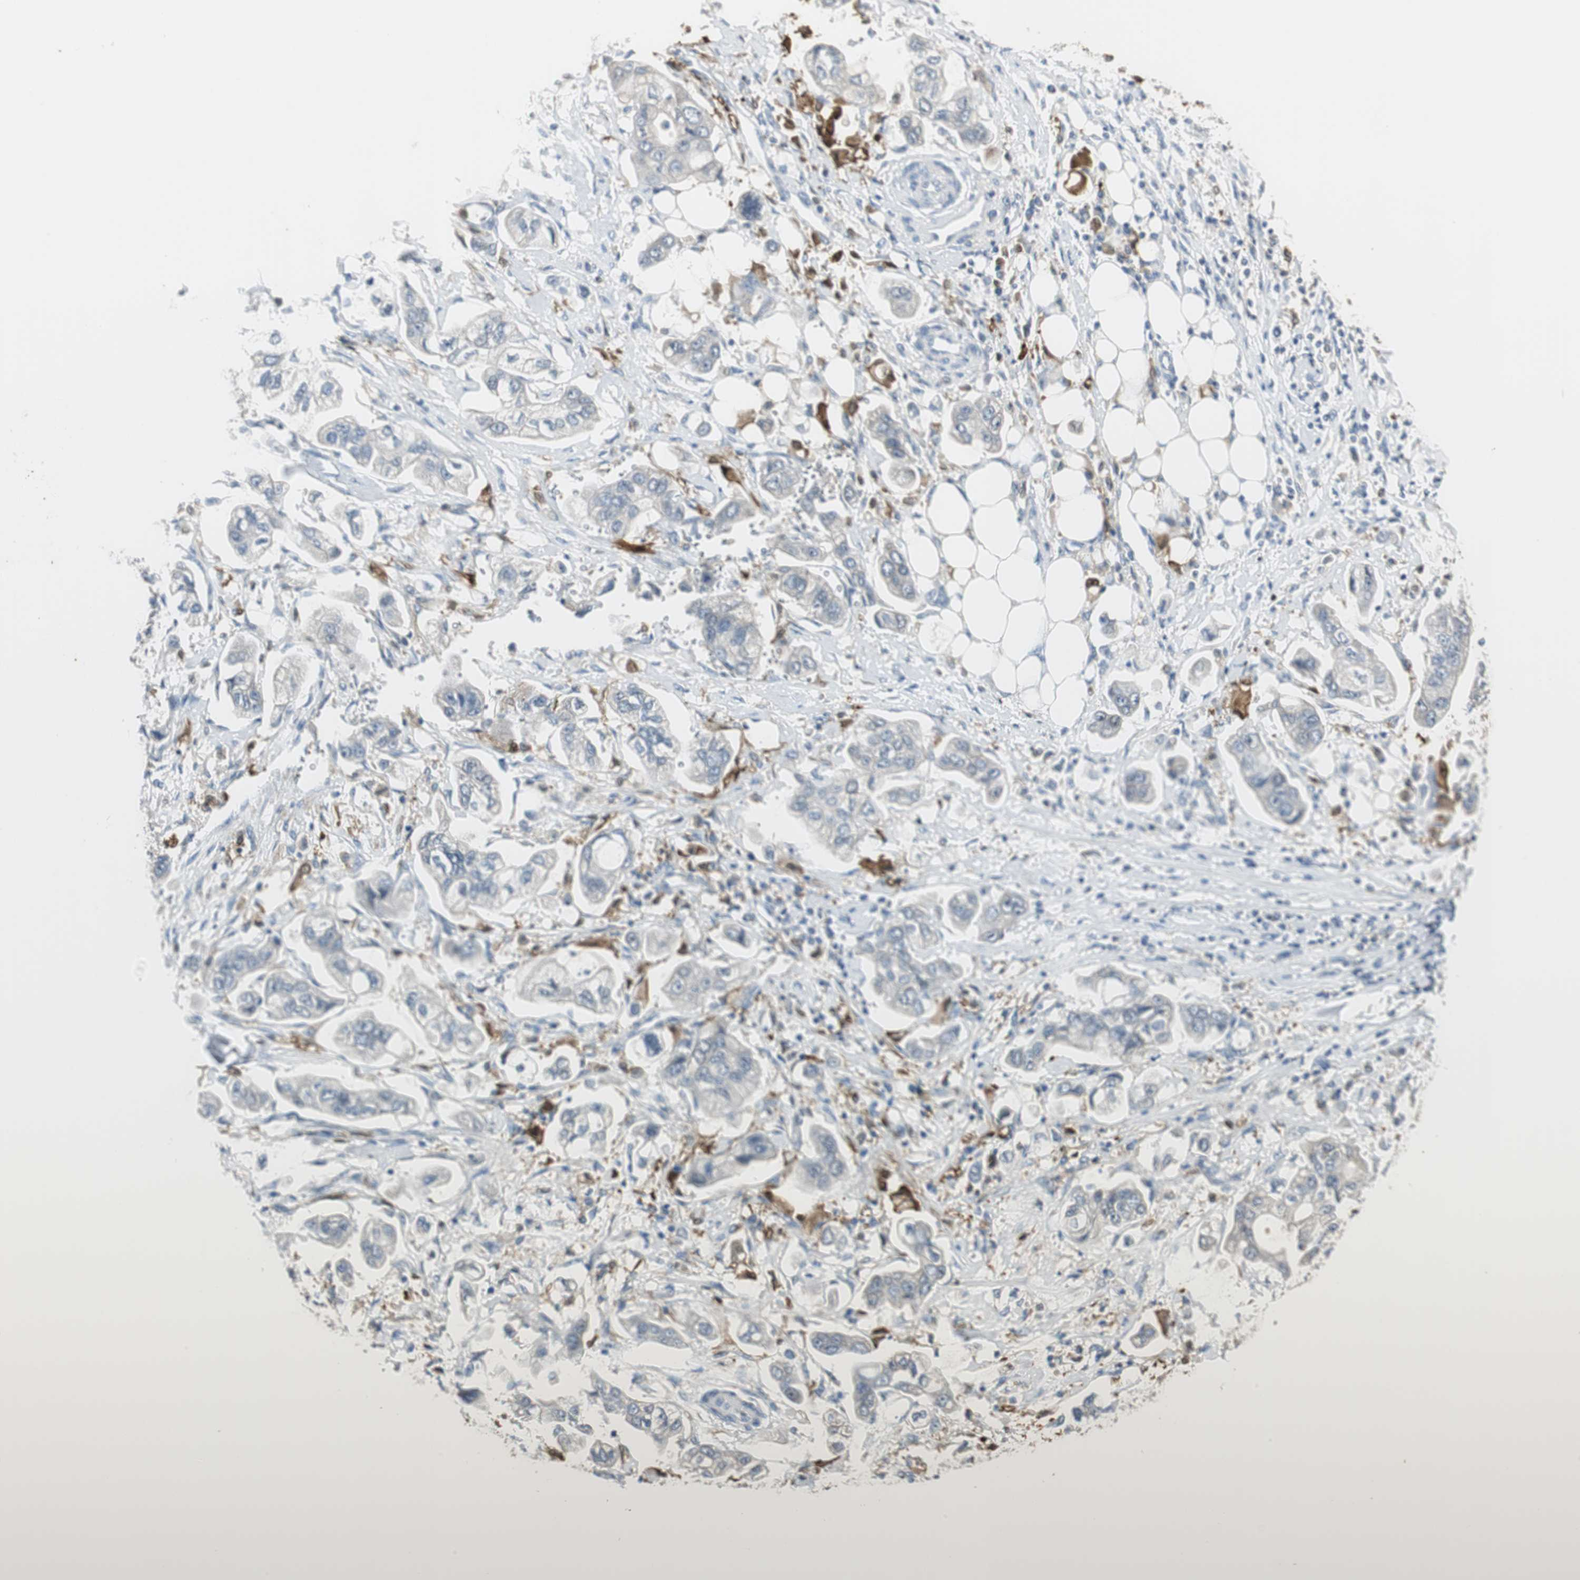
{"staining": {"intensity": "weak", "quantity": "<25%", "location": "cytoplasmic/membranous"}, "tissue": "stomach cancer", "cell_type": "Tumor cells", "image_type": "cancer", "snomed": [{"axis": "morphology", "description": "Adenocarcinoma, NOS"}, {"axis": "topography", "description": "Stomach"}], "caption": "Human stomach cancer stained for a protein using IHC exhibits no staining in tumor cells.", "gene": "MSTO1", "patient": {"sex": "male", "age": 62}}